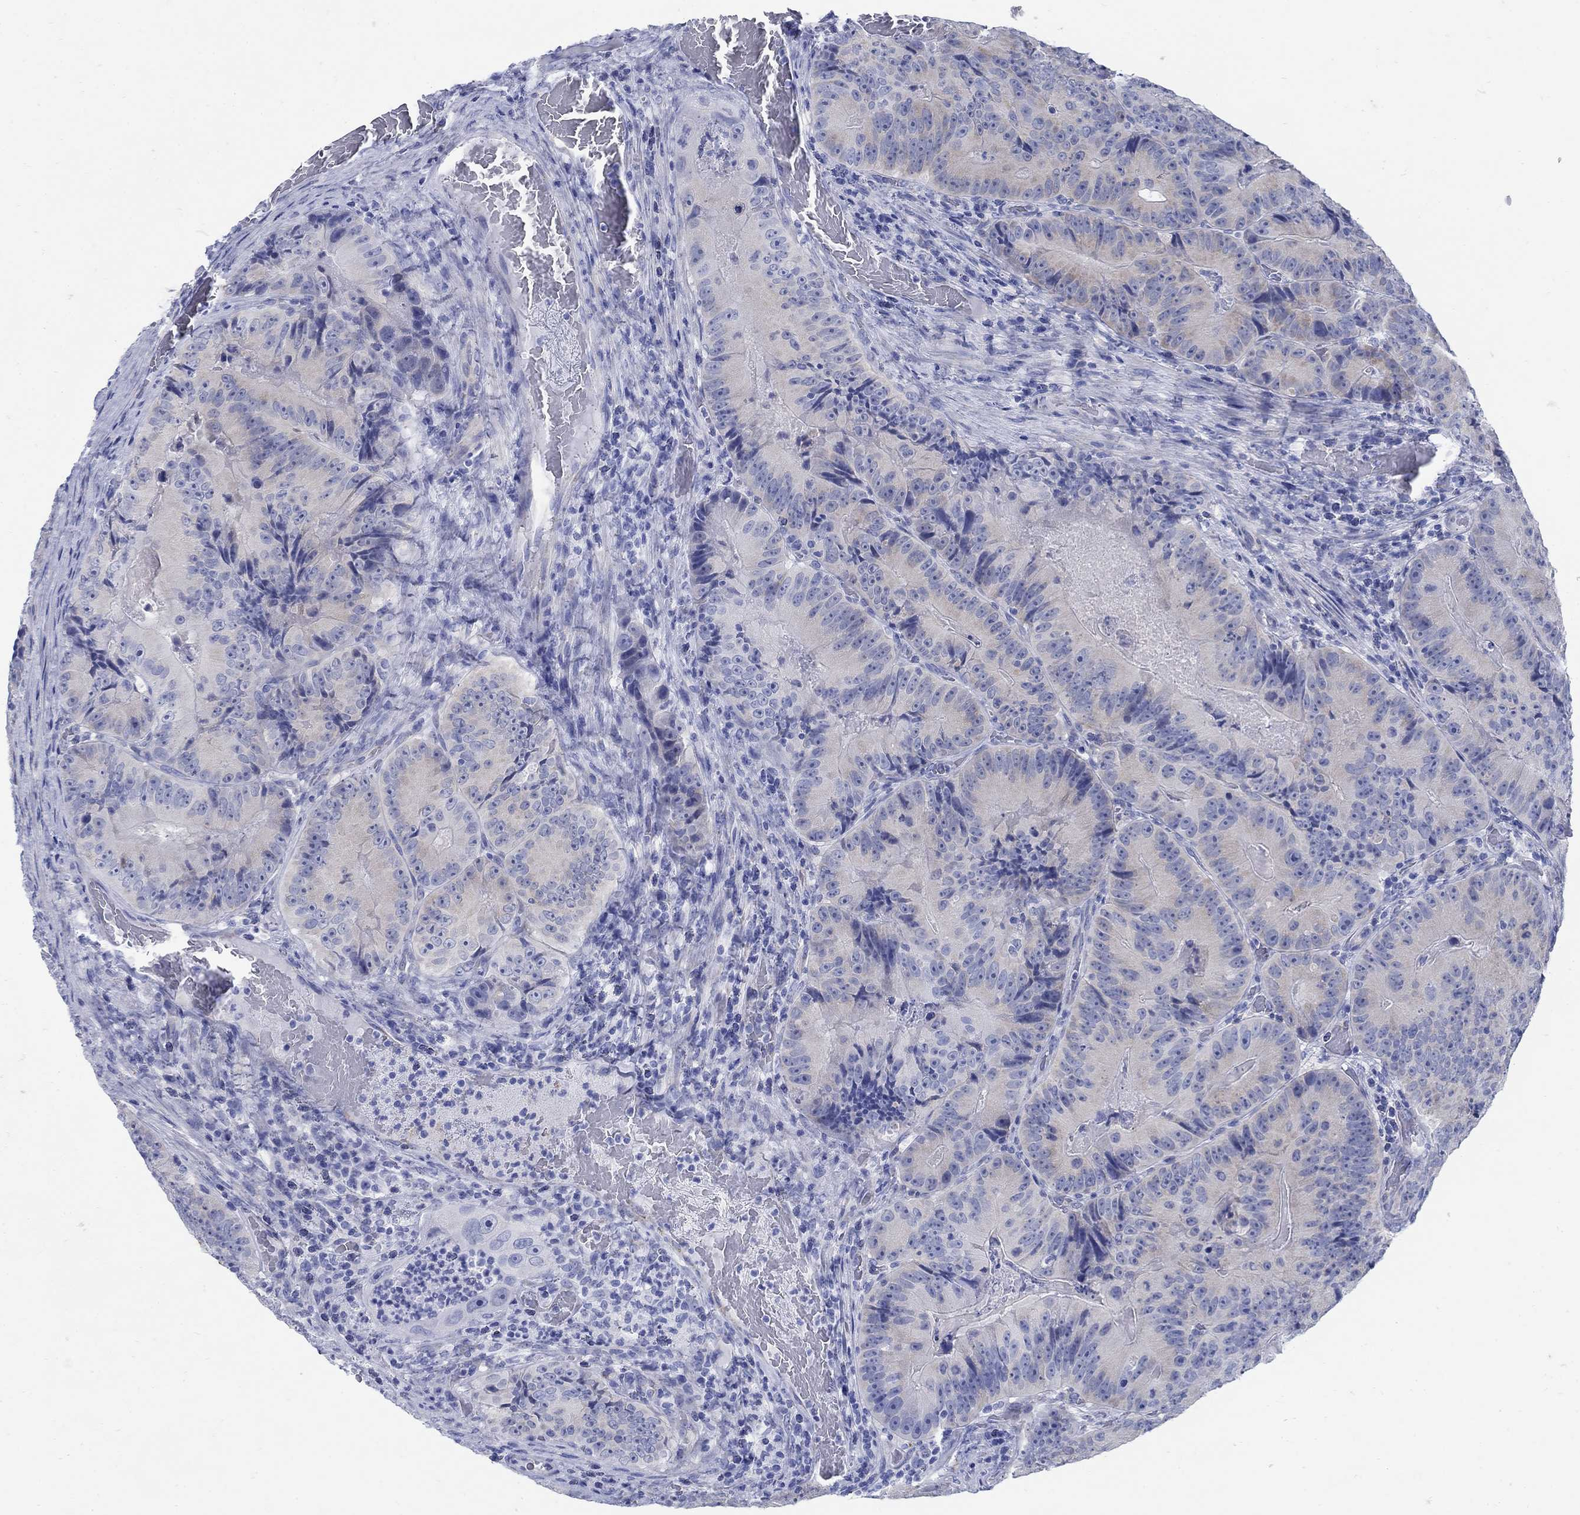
{"staining": {"intensity": "negative", "quantity": "none", "location": "none"}, "tissue": "colorectal cancer", "cell_type": "Tumor cells", "image_type": "cancer", "snomed": [{"axis": "morphology", "description": "Adenocarcinoma, NOS"}, {"axis": "topography", "description": "Colon"}], "caption": "Immunohistochemistry (IHC) image of human colorectal cancer (adenocarcinoma) stained for a protein (brown), which demonstrates no staining in tumor cells.", "gene": "ZDHHC14", "patient": {"sex": "female", "age": 86}}